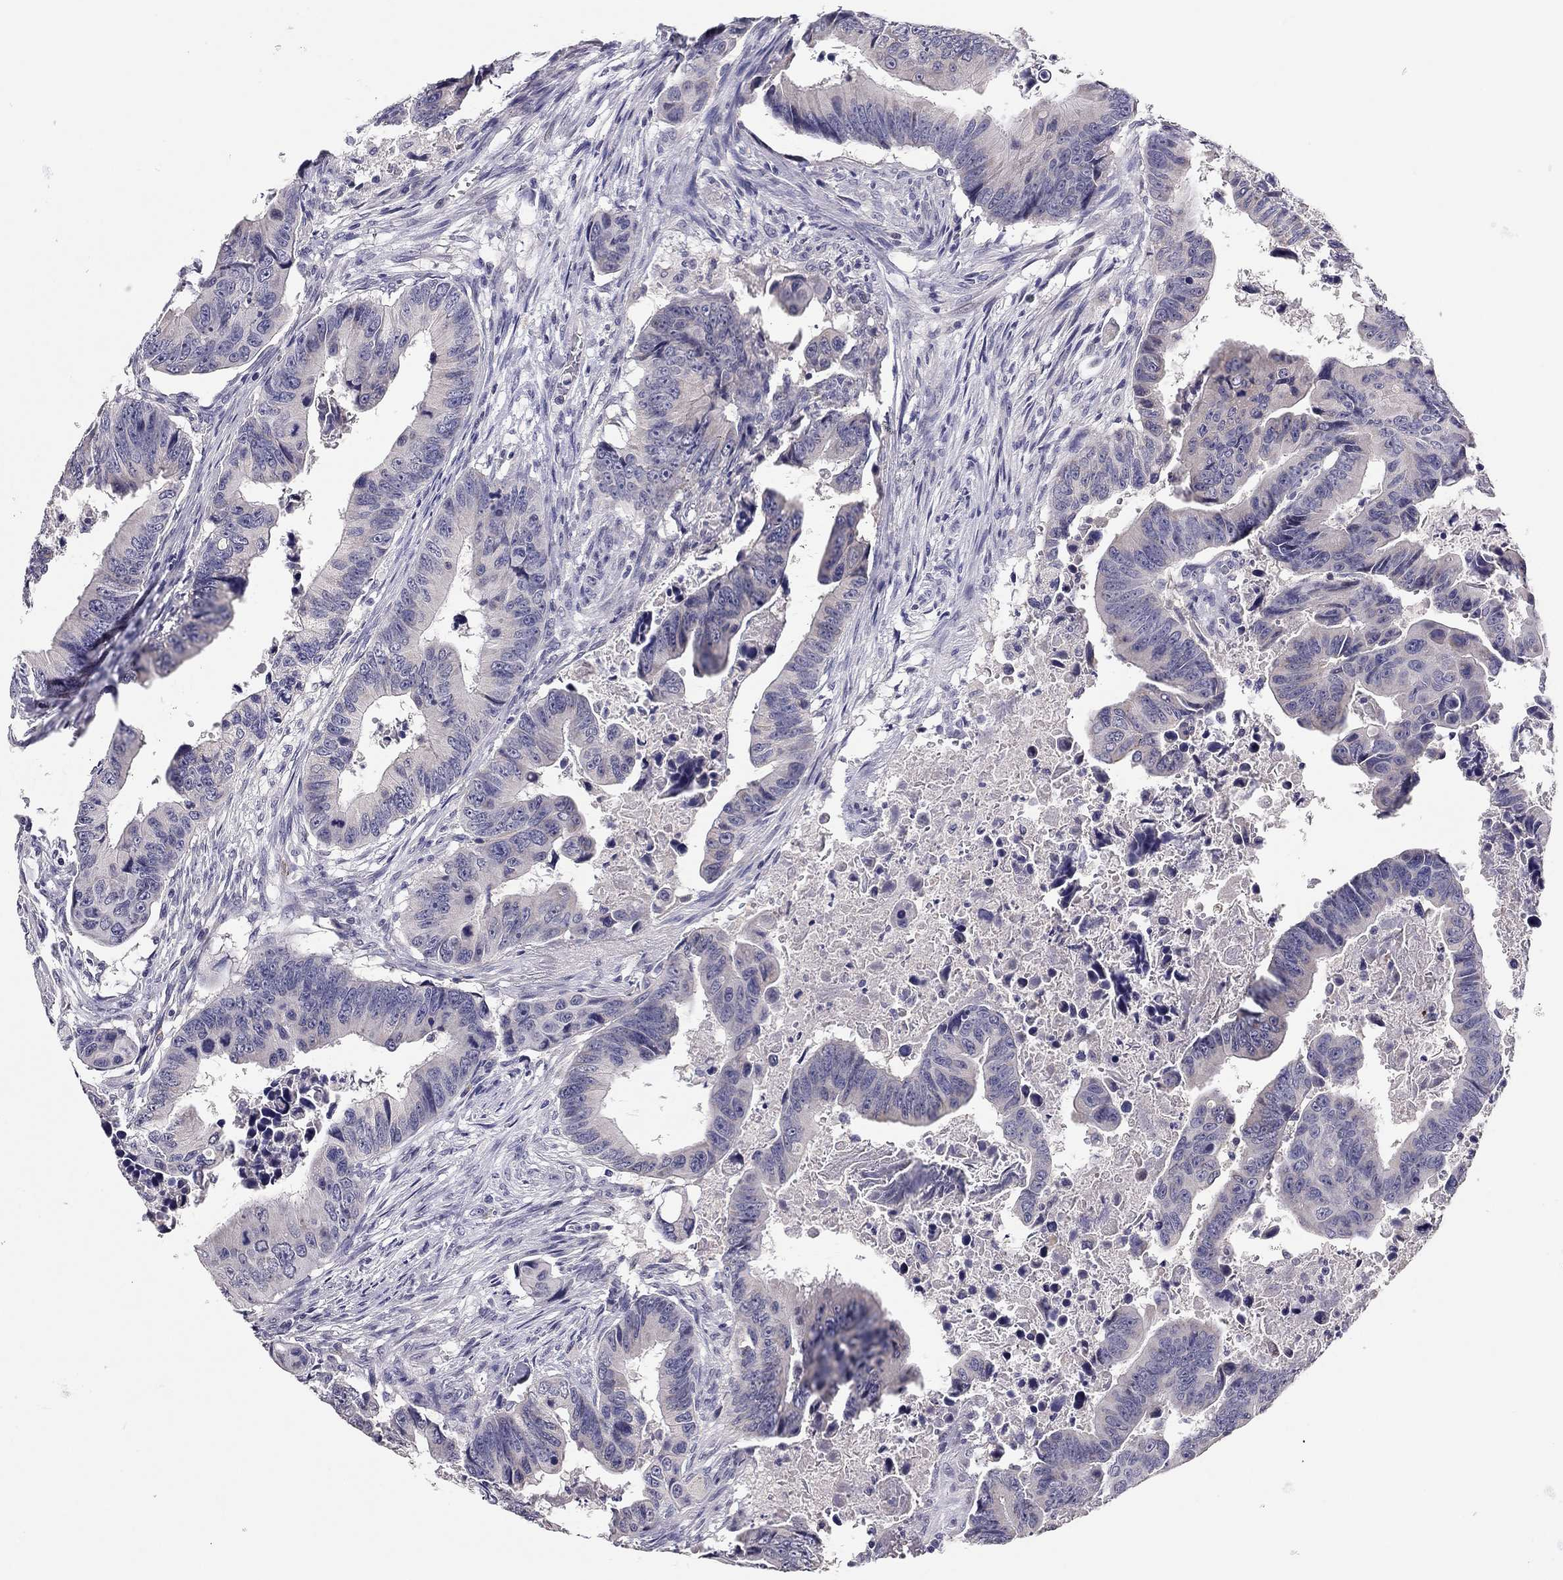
{"staining": {"intensity": "negative", "quantity": "none", "location": "none"}, "tissue": "colorectal cancer", "cell_type": "Tumor cells", "image_type": "cancer", "snomed": [{"axis": "morphology", "description": "Adenocarcinoma, NOS"}, {"axis": "topography", "description": "Colon"}], "caption": "The immunohistochemistry photomicrograph has no significant positivity in tumor cells of colorectal adenocarcinoma tissue.", "gene": "SCARB1", "patient": {"sex": "female", "age": 87}}